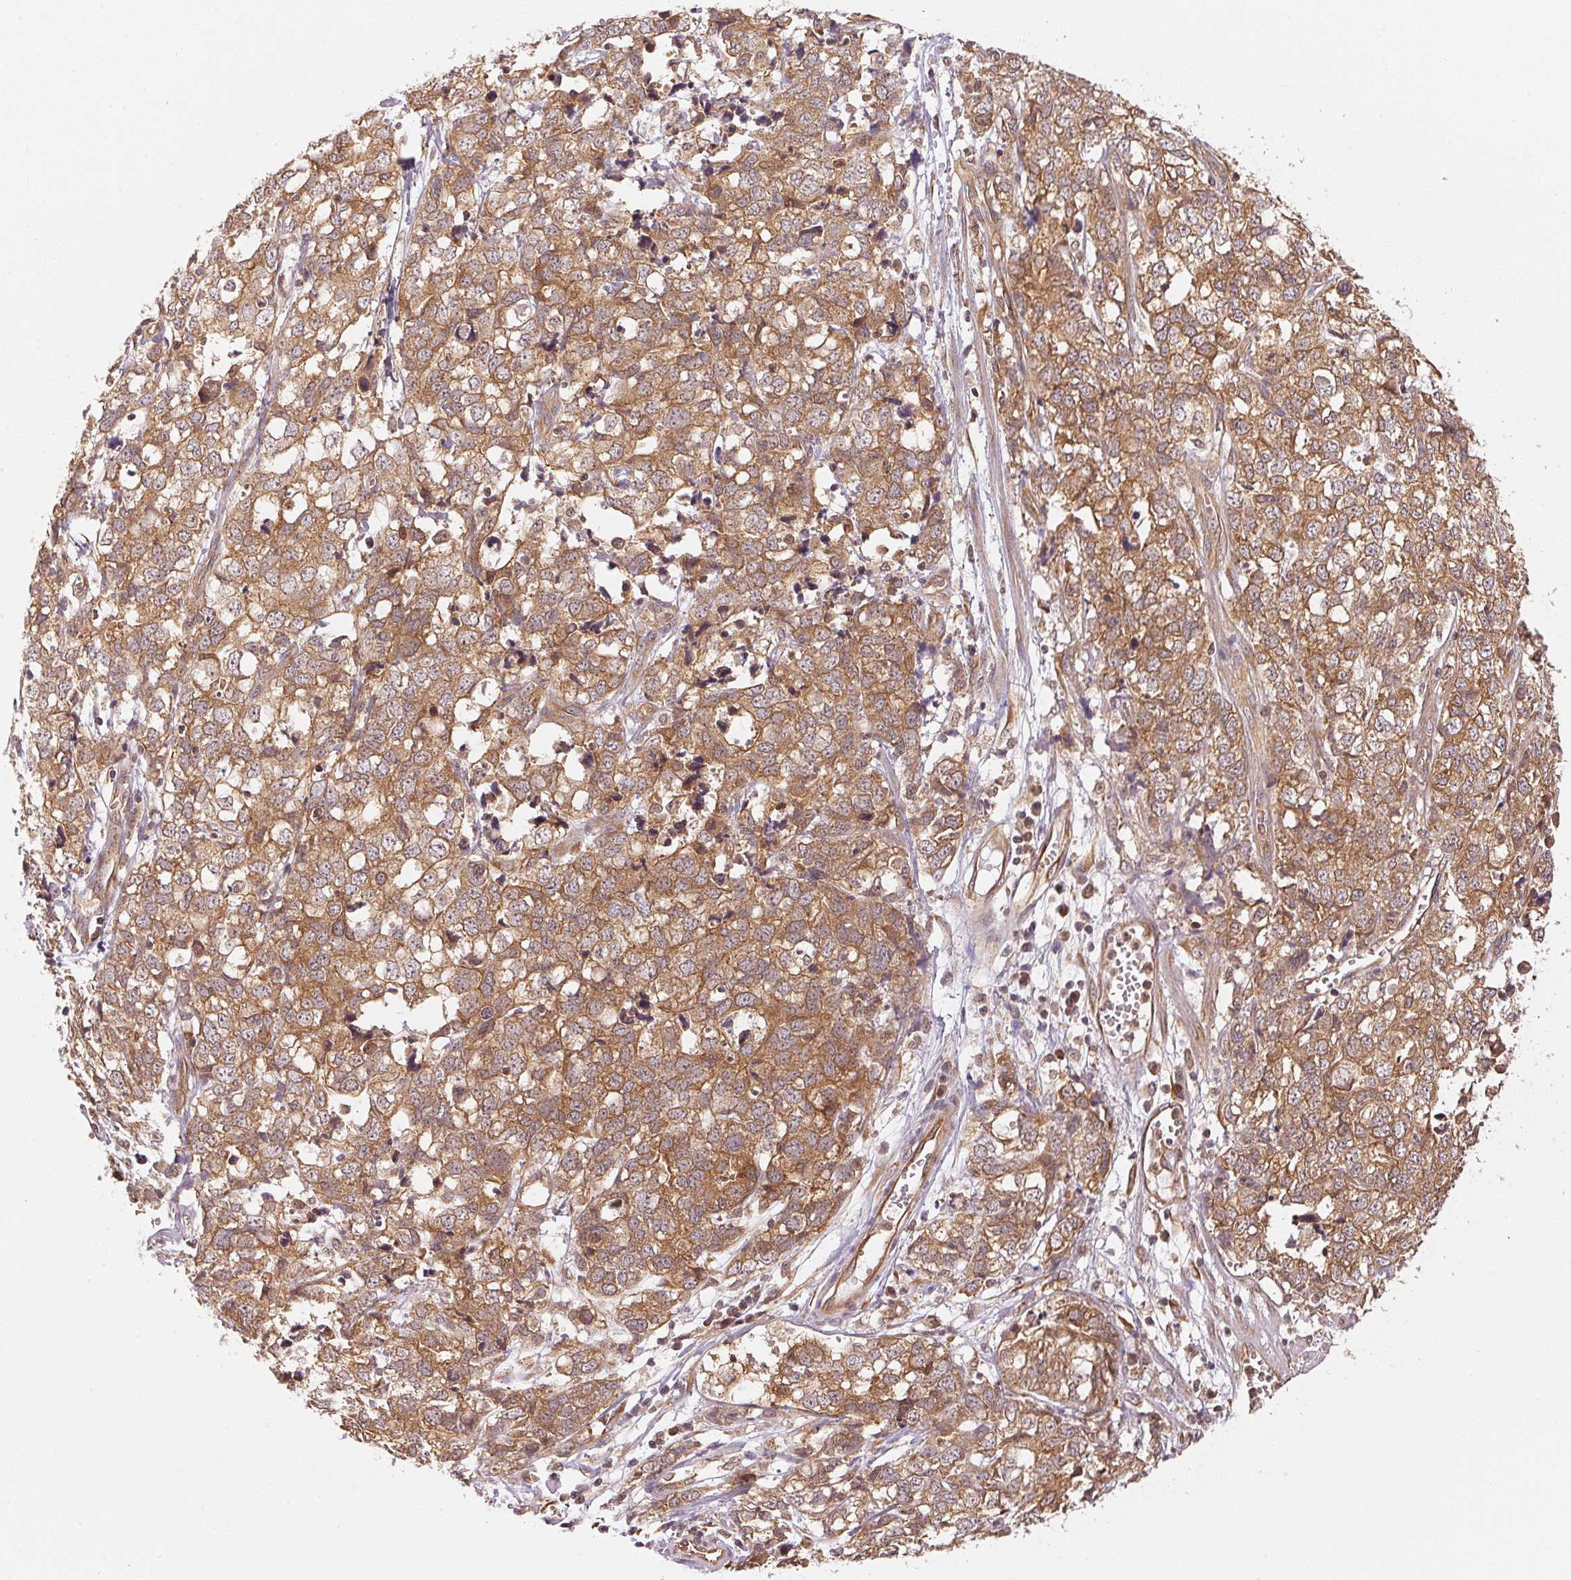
{"staining": {"intensity": "moderate", "quantity": ">75%", "location": "cytoplasmic/membranous"}, "tissue": "stomach cancer", "cell_type": "Tumor cells", "image_type": "cancer", "snomed": [{"axis": "morphology", "description": "Adenocarcinoma, NOS"}, {"axis": "topography", "description": "Stomach, upper"}], "caption": "A brown stain shows moderate cytoplasmic/membranous positivity of a protein in stomach cancer tumor cells.", "gene": "STRN4", "patient": {"sex": "male", "age": 81}}